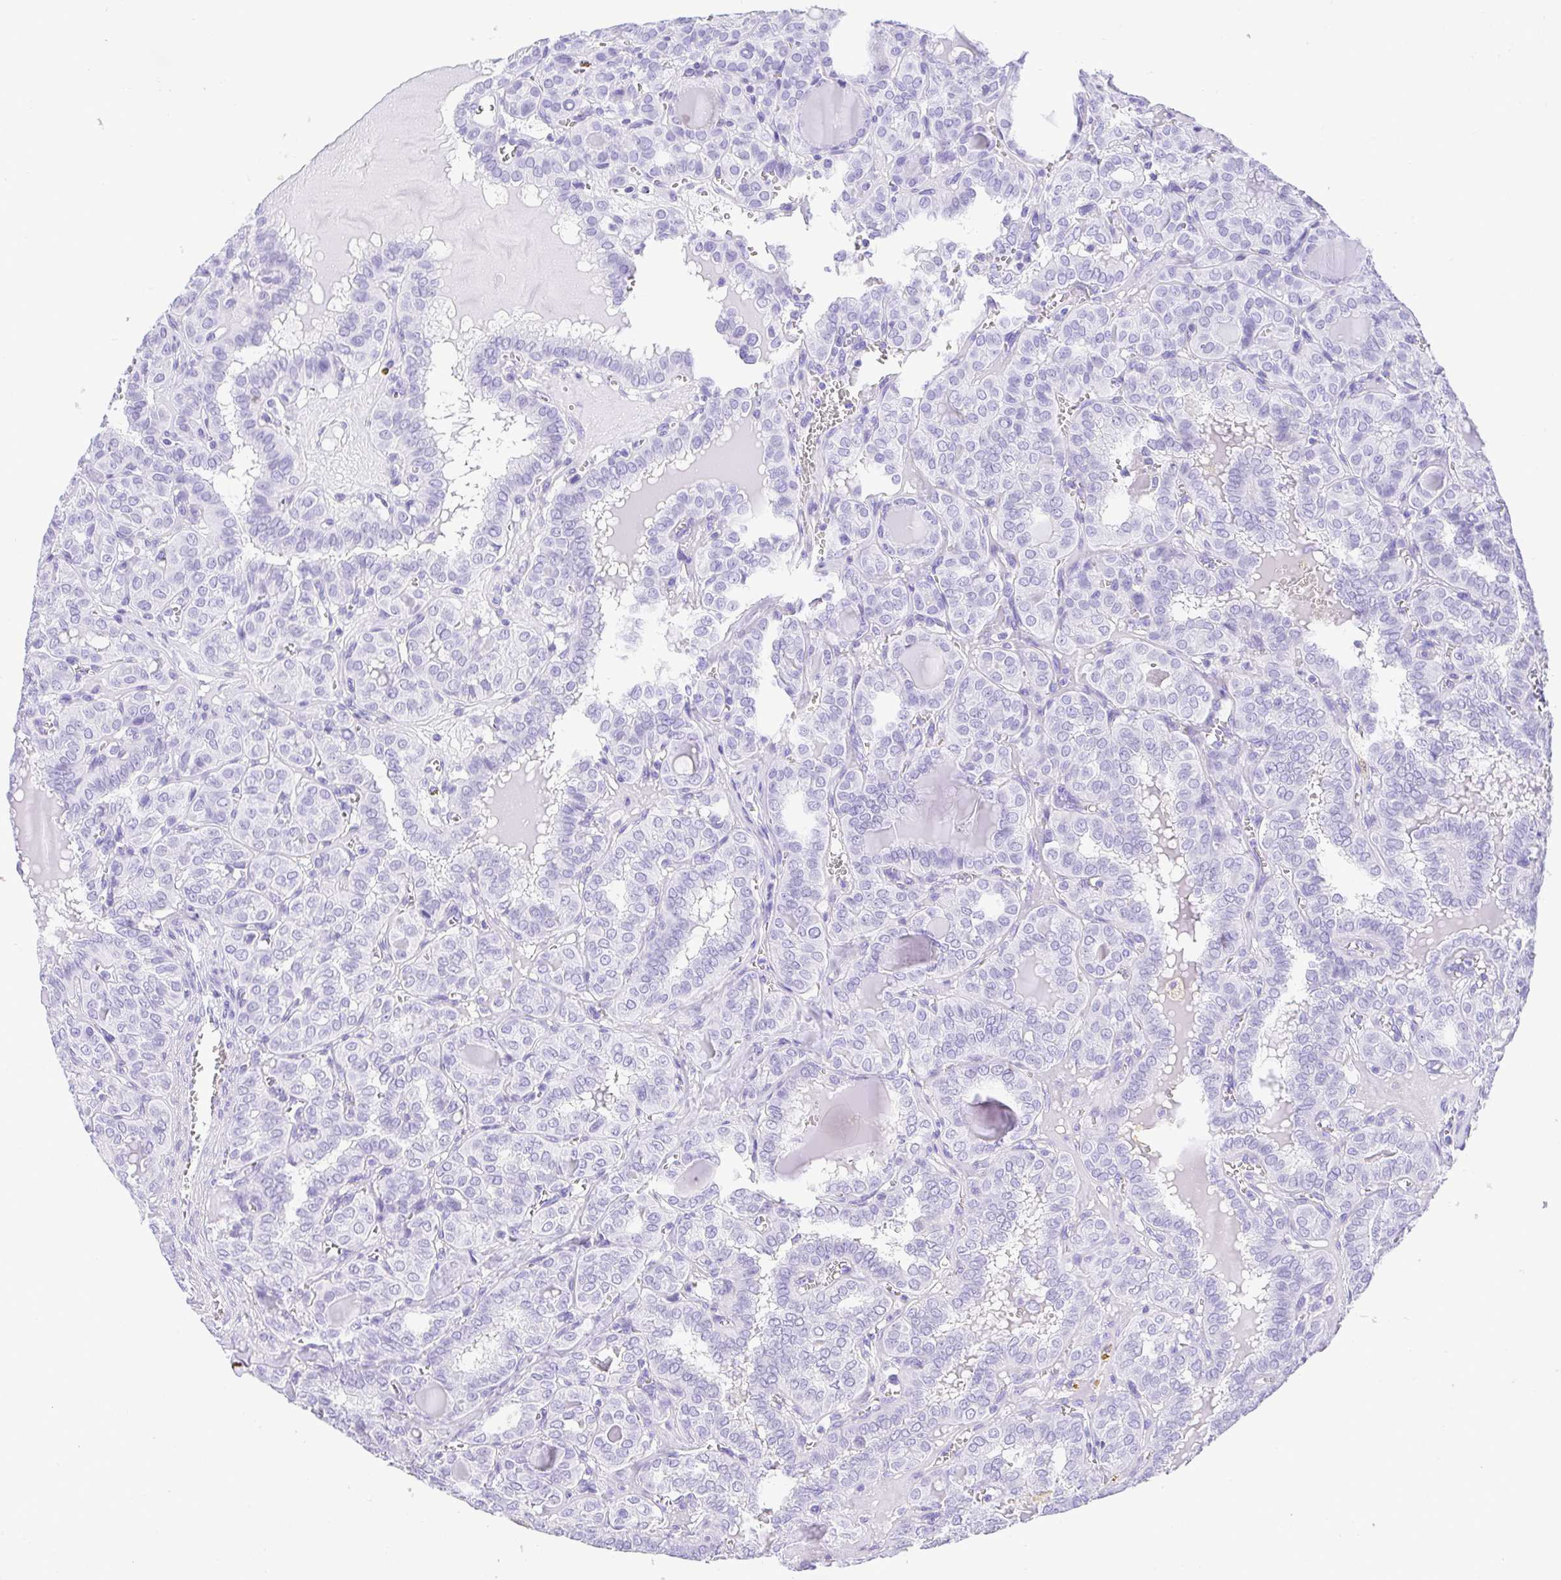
{"staining": {"intensity": "negative", "quantity": "none", "location": "none"}, "tissue": "thyroid cancer", "cell_type": "Tumor cells", "image_type": "cancer", "snomed": [{"axis": "morphology", "description": "Papillary adenocarcinoma, NOS"}, {"axis": "topography", "description": "Thyroid gland"}], "caption": "This is a micrograph of immunohistochemistry (IHC) staining of thyroid papillary adenocarcinoma, which shows no expression in tumor cells.", "gene": "CDSN", "patient": {"sex": "female", "age": 41}}